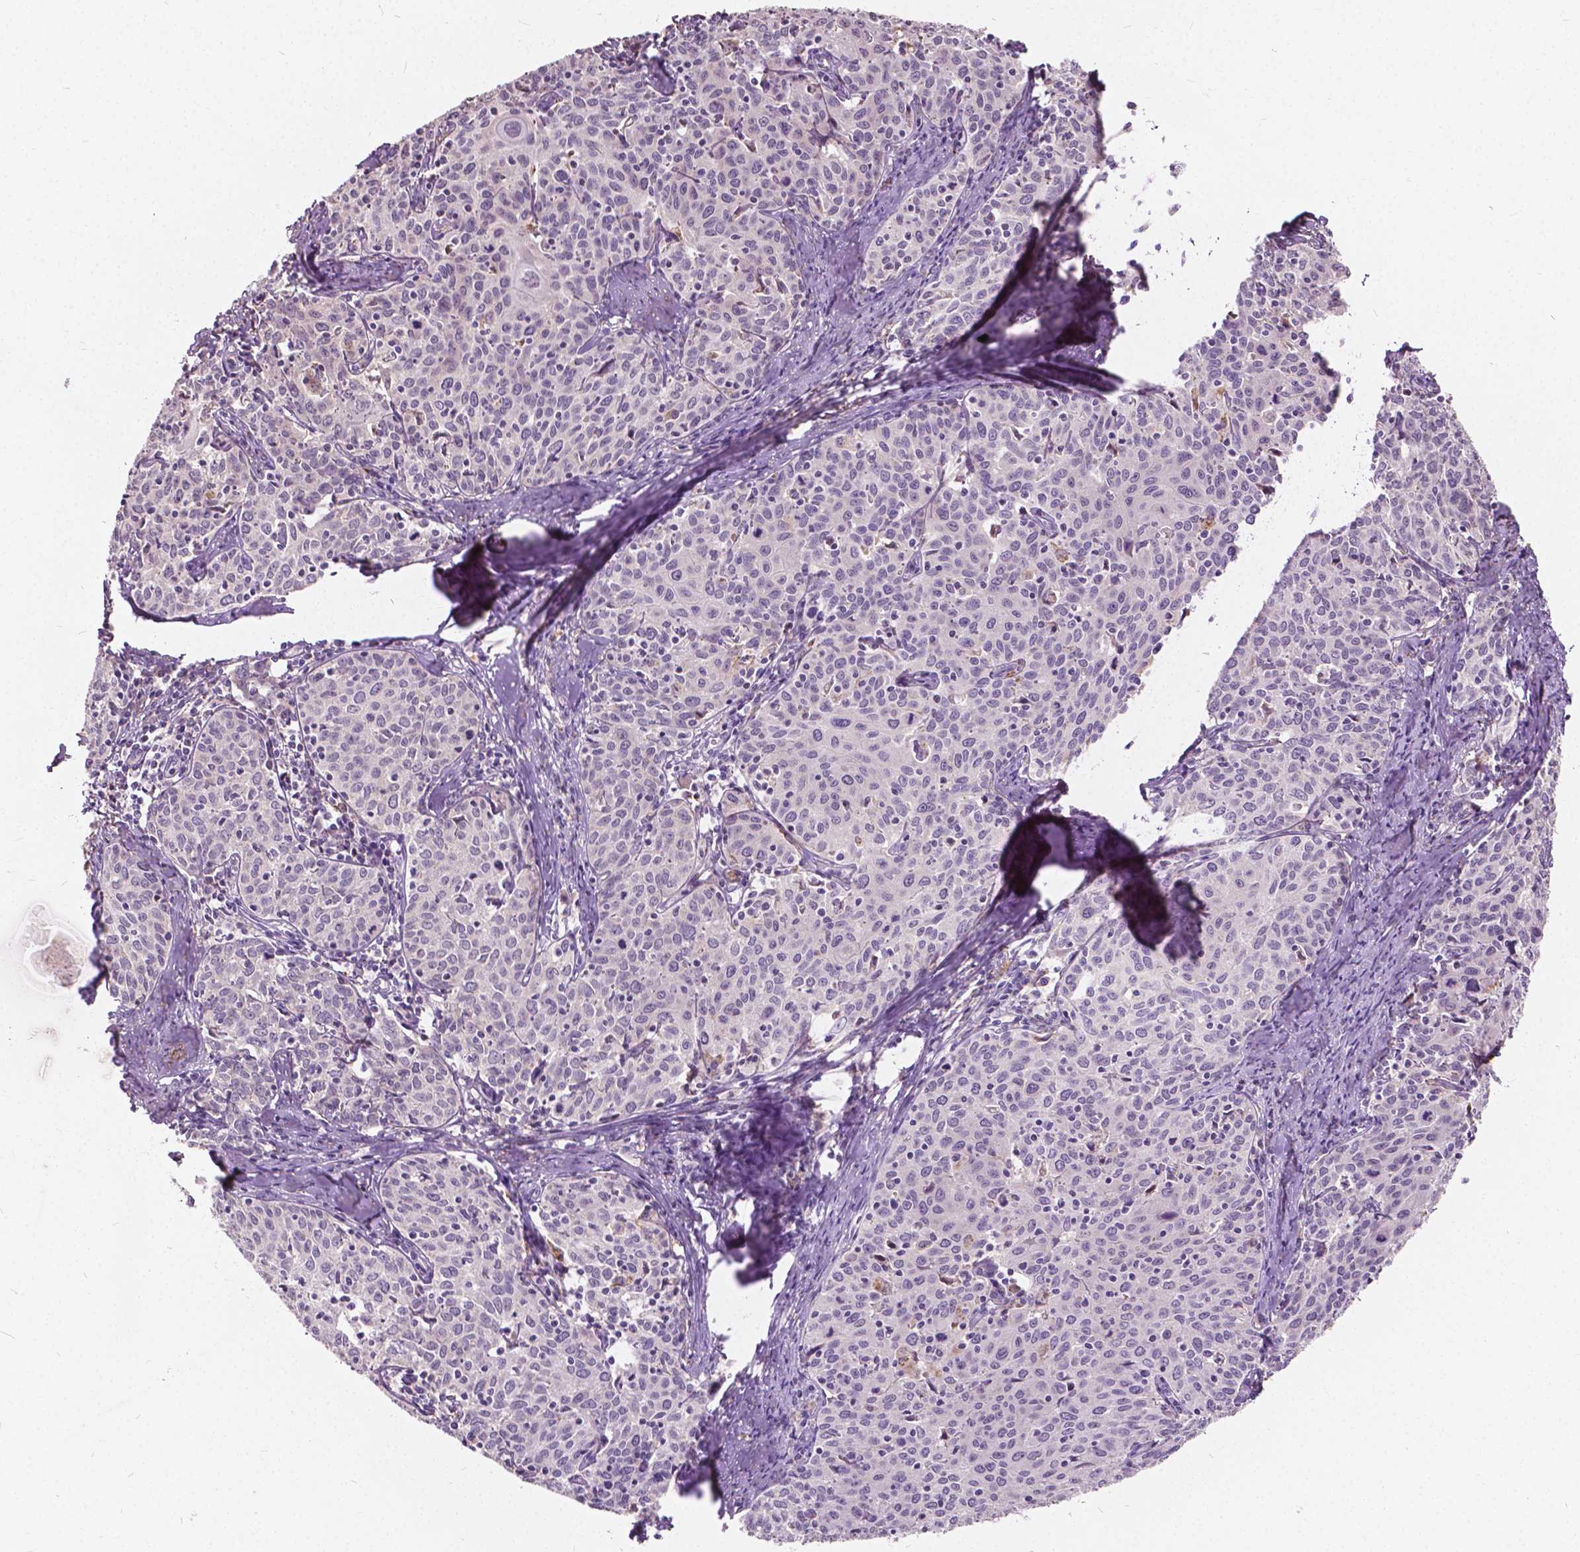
{"staining": {"intensity": "negative", "quantity": "none", "location": "none"}, "tissue": "cervical cancer", "cell_type": "Tumor cells", "image_type": "cancer", "snomed": [{"axis": "morphology", "description": "Squamous cell carcinoma, NOS"}, {"axis": "topography", "description": "Cervix"}], "caption": "An immunohistochemistry (IHC) image of squamous cell carcinoma (cervical) is shown. There is no staining in tumor cells of squamous cell carcinoma (cervical). (DAB (3,3'-diaminobenzidine) immunohistochemistry (IHC) visualized using brightfield microscopy, high magnification).", "gene": "DLX6", "patient": {"sex": "female", "age": 62}}